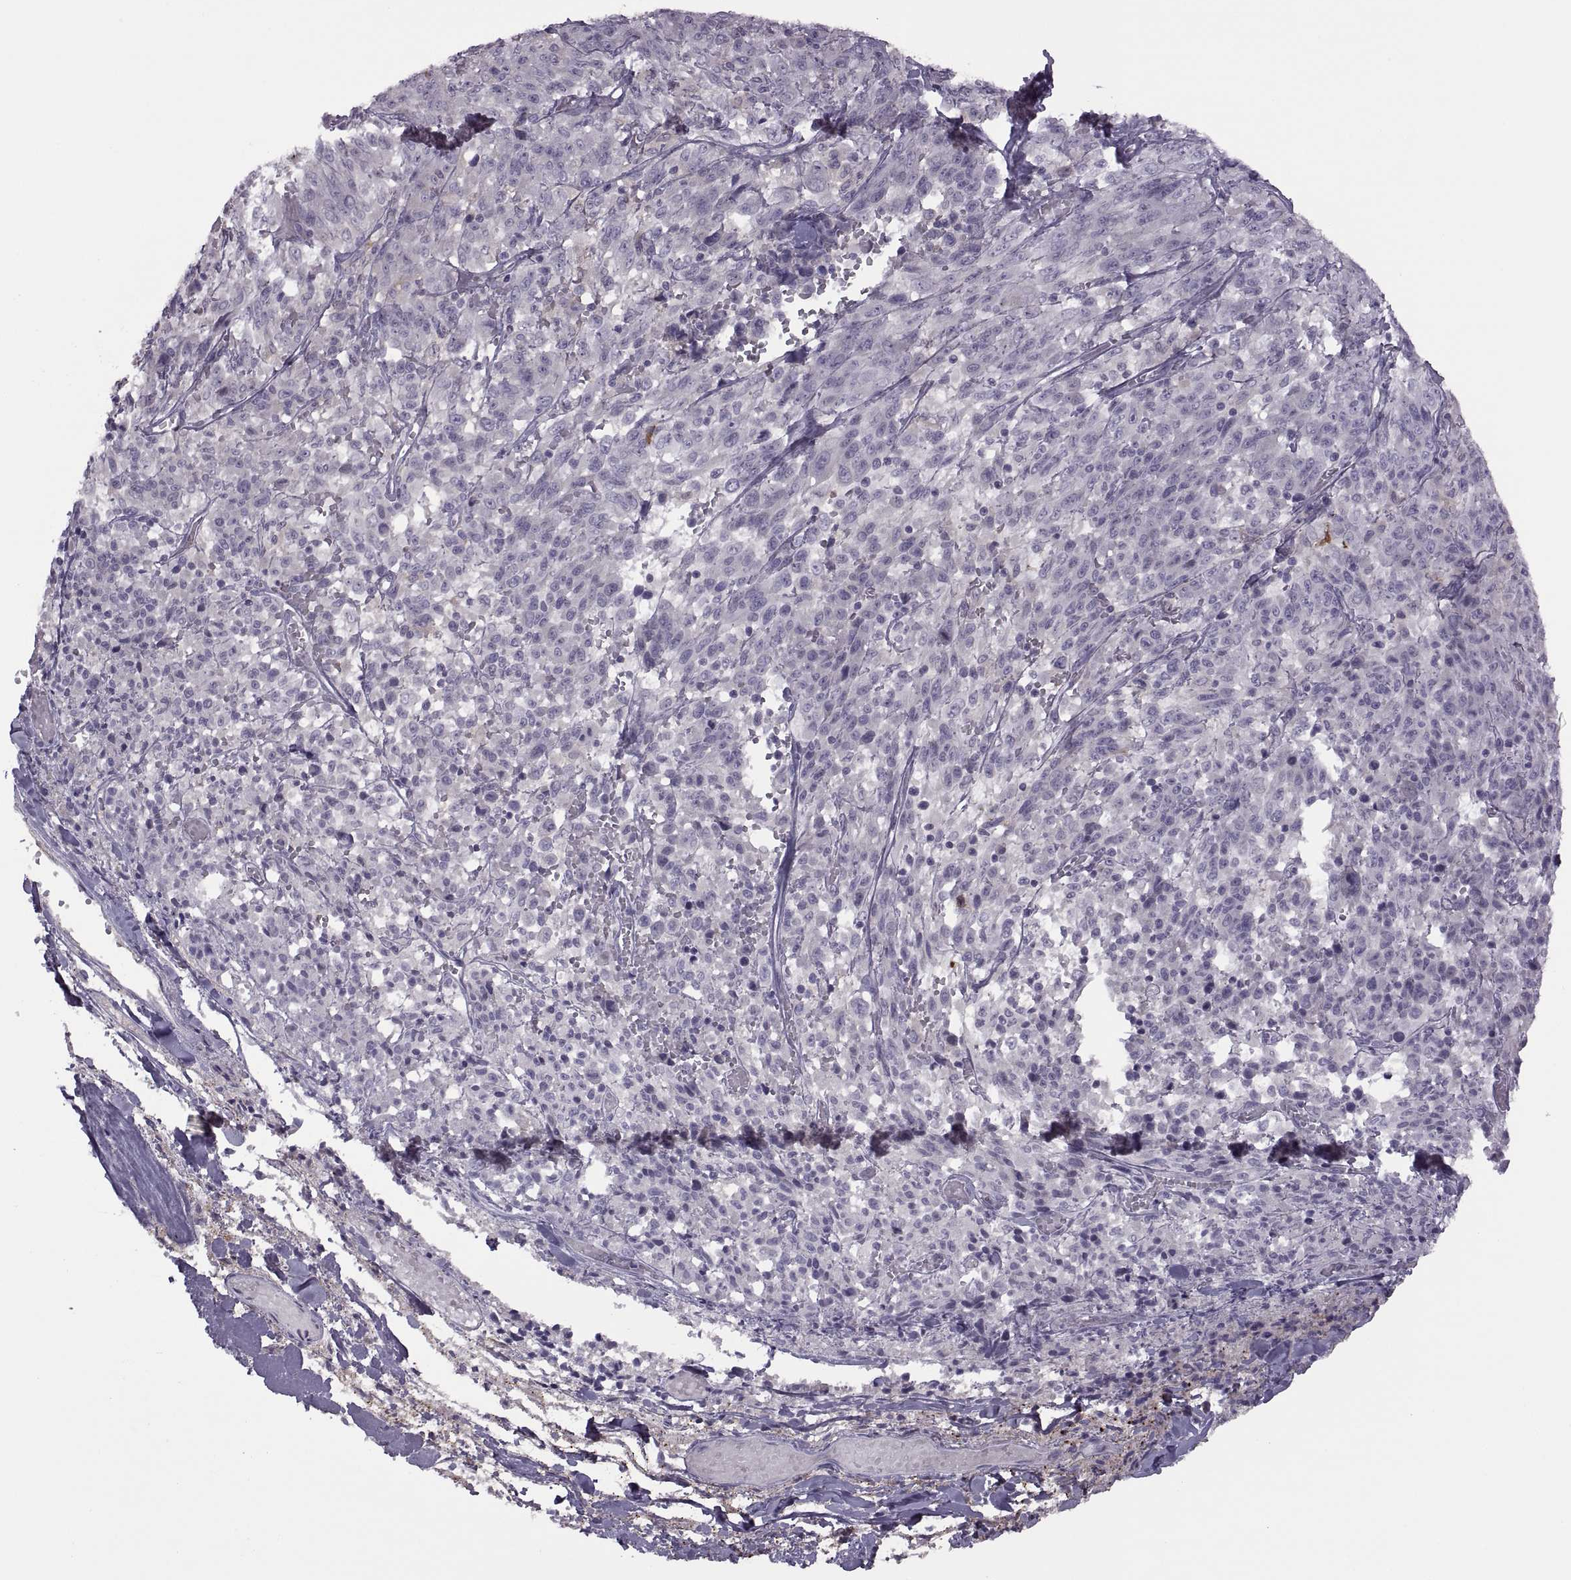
{"staining": {"intensity": "negative", "quantity": "none", "location": "none"}, "tissue": "melanoma", "cell_type": "Tumor cells", "image_type": "cancer", "snomed": [{"axis": "morphology", "description": "Malignant melanoma, NOS"}, {"axis": "topography", "description": "Skin"}], "caption": "IHC micrograph of human melanoma stained for a protein (brown), which demonstrates no positivity in tumor cells. (DAB immunohistochemistry (IHC), high magnification).", "gene": "H2AP", "patient": {"sex": "female", "age": 91}}